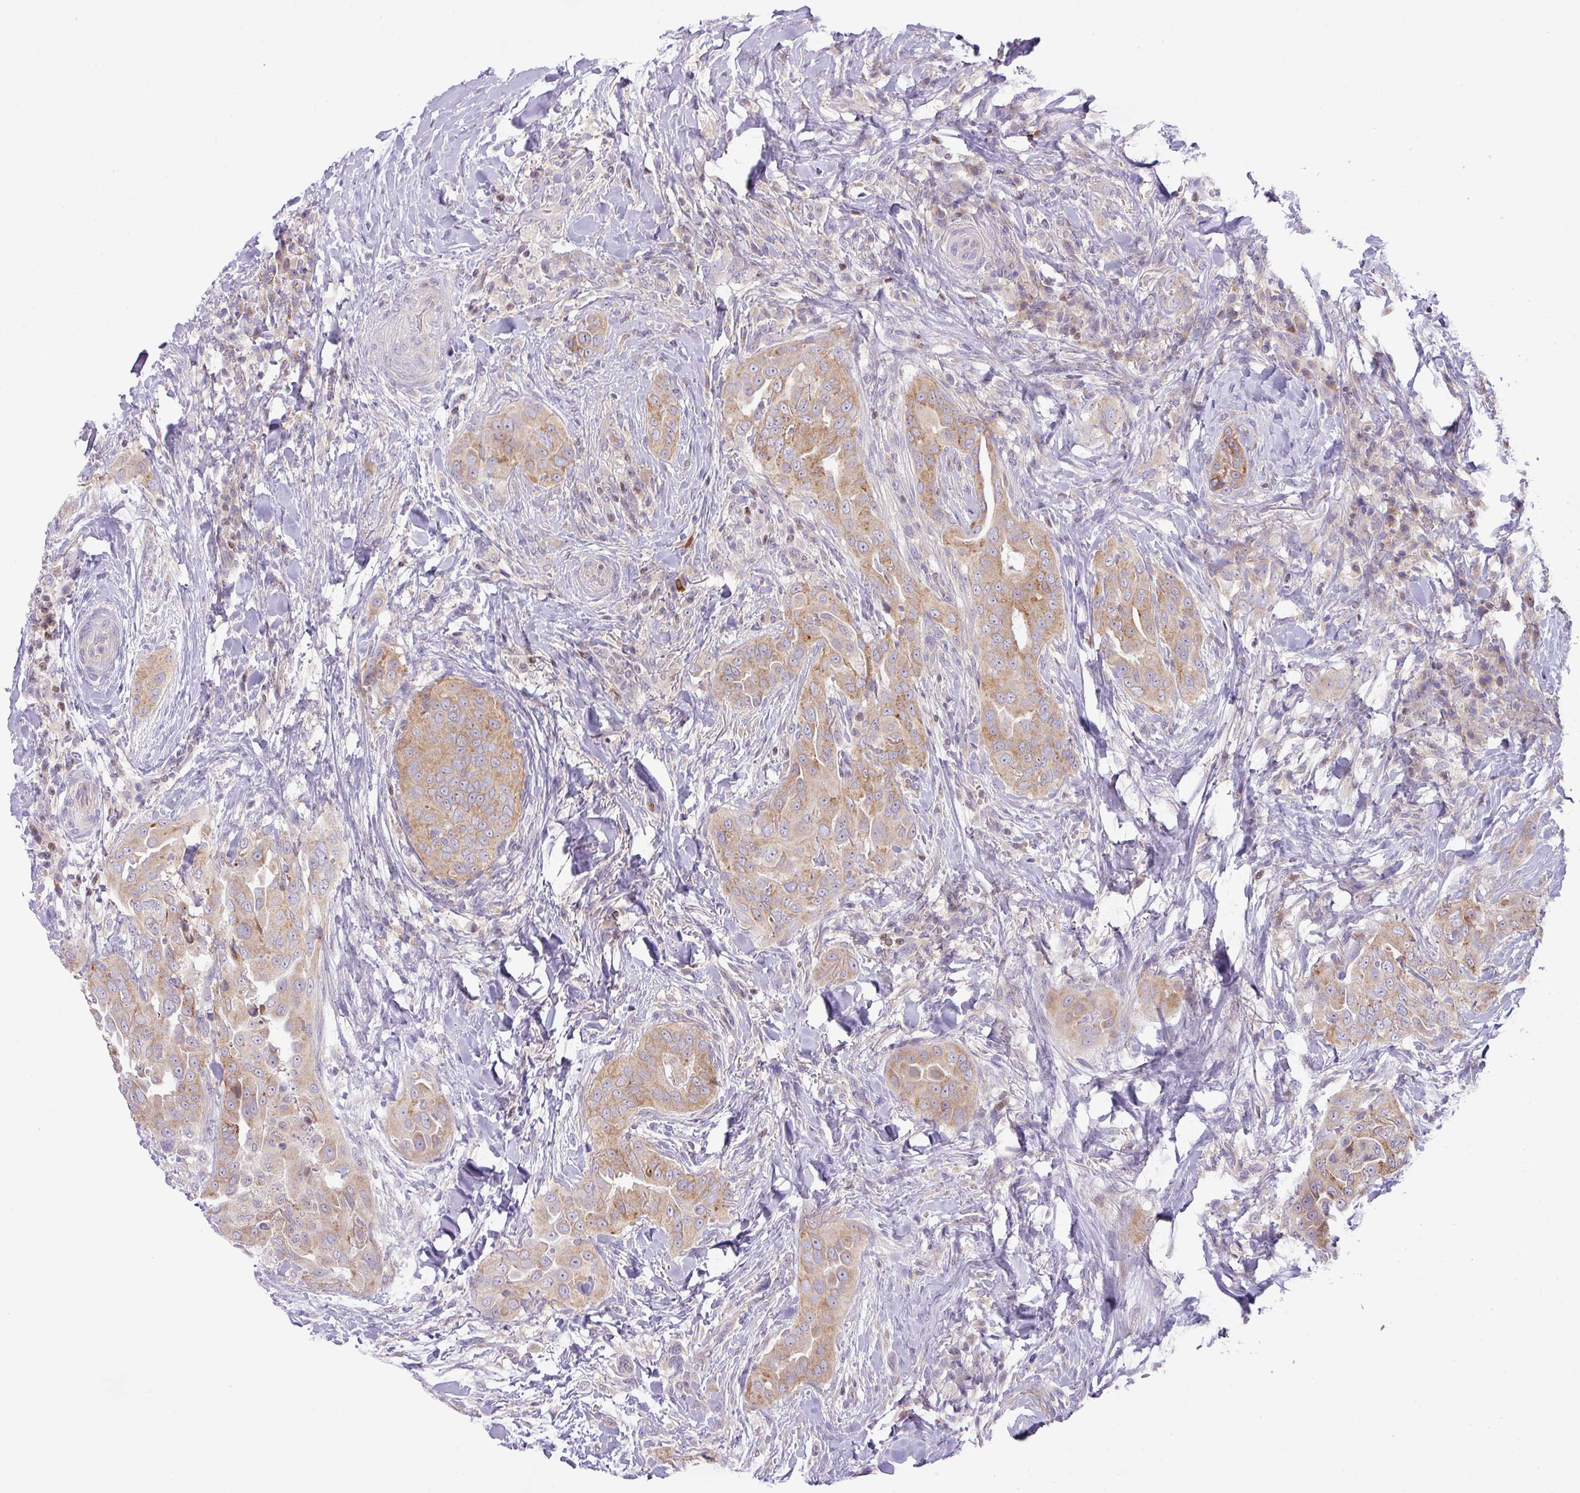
{"staining": {"intensity": "moderate", "quantity": ">75%", "location": "cytoplasmic/membranous"}, "tissue": "thyroid cancer", "cell_type": "Tumor cells", "image_type": "cancer", "snomed": [{"axis": "morphology", "description": "Papillary adenocarcinoma, NOS"}, {"axis": "topography", "description": "Thyroid gland"}], "caption": "Approximately >75% of tumor cells in thyroid cancer (papillary adenocarcinoma) exhibit moderate cytoplasmic/membranous protein expression as visualized by brown immunohistochemical staining.", "gene": "ZNF394", "patient": {"sex": "male", "age": 61}}